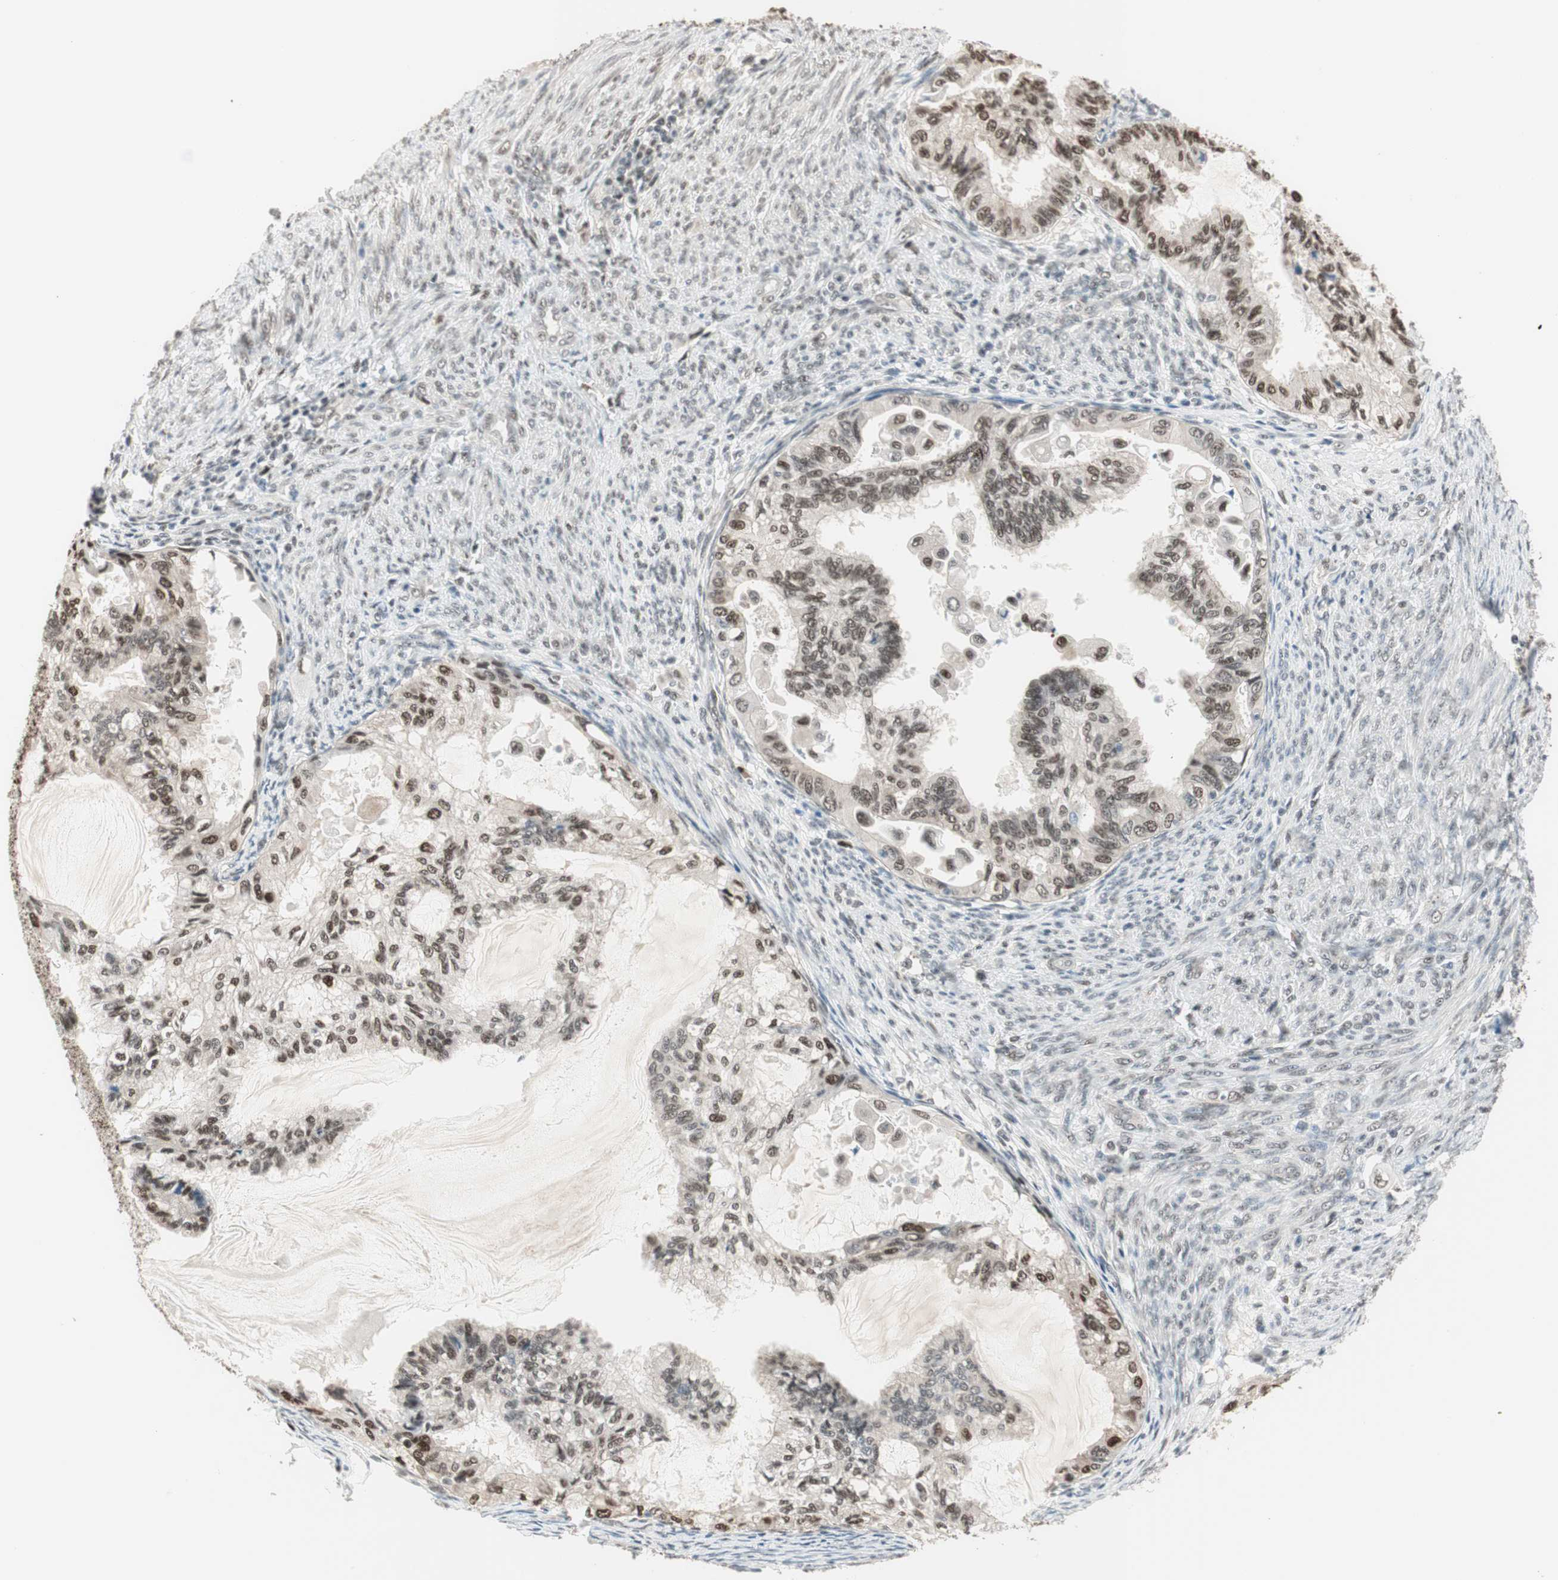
{"staining": {"intensity": "strong", "quantity": "25%-75%", "location": "nuclear"}, "tissue": "cervical cancer", "cell_type": "Tumor cells", "image_type": "cancer", "snomed": [{"axis": "morphology", "description": "Normal tissue, NOS"}, {"axis": "morphology", "description": "Adenocarcinoma, NOS"}, {"axis": "topography", "description": "Cervix"}, {"axis": "topography", "description": "Endometrium"}], "caption": "This is an image of immunohistochemistry (IHC) staining of cervical cancer, which shows strong expression in the nuclear of tumor cells.", "gene": "LONP2", "patient": {"sex": "female", "age": 86}}